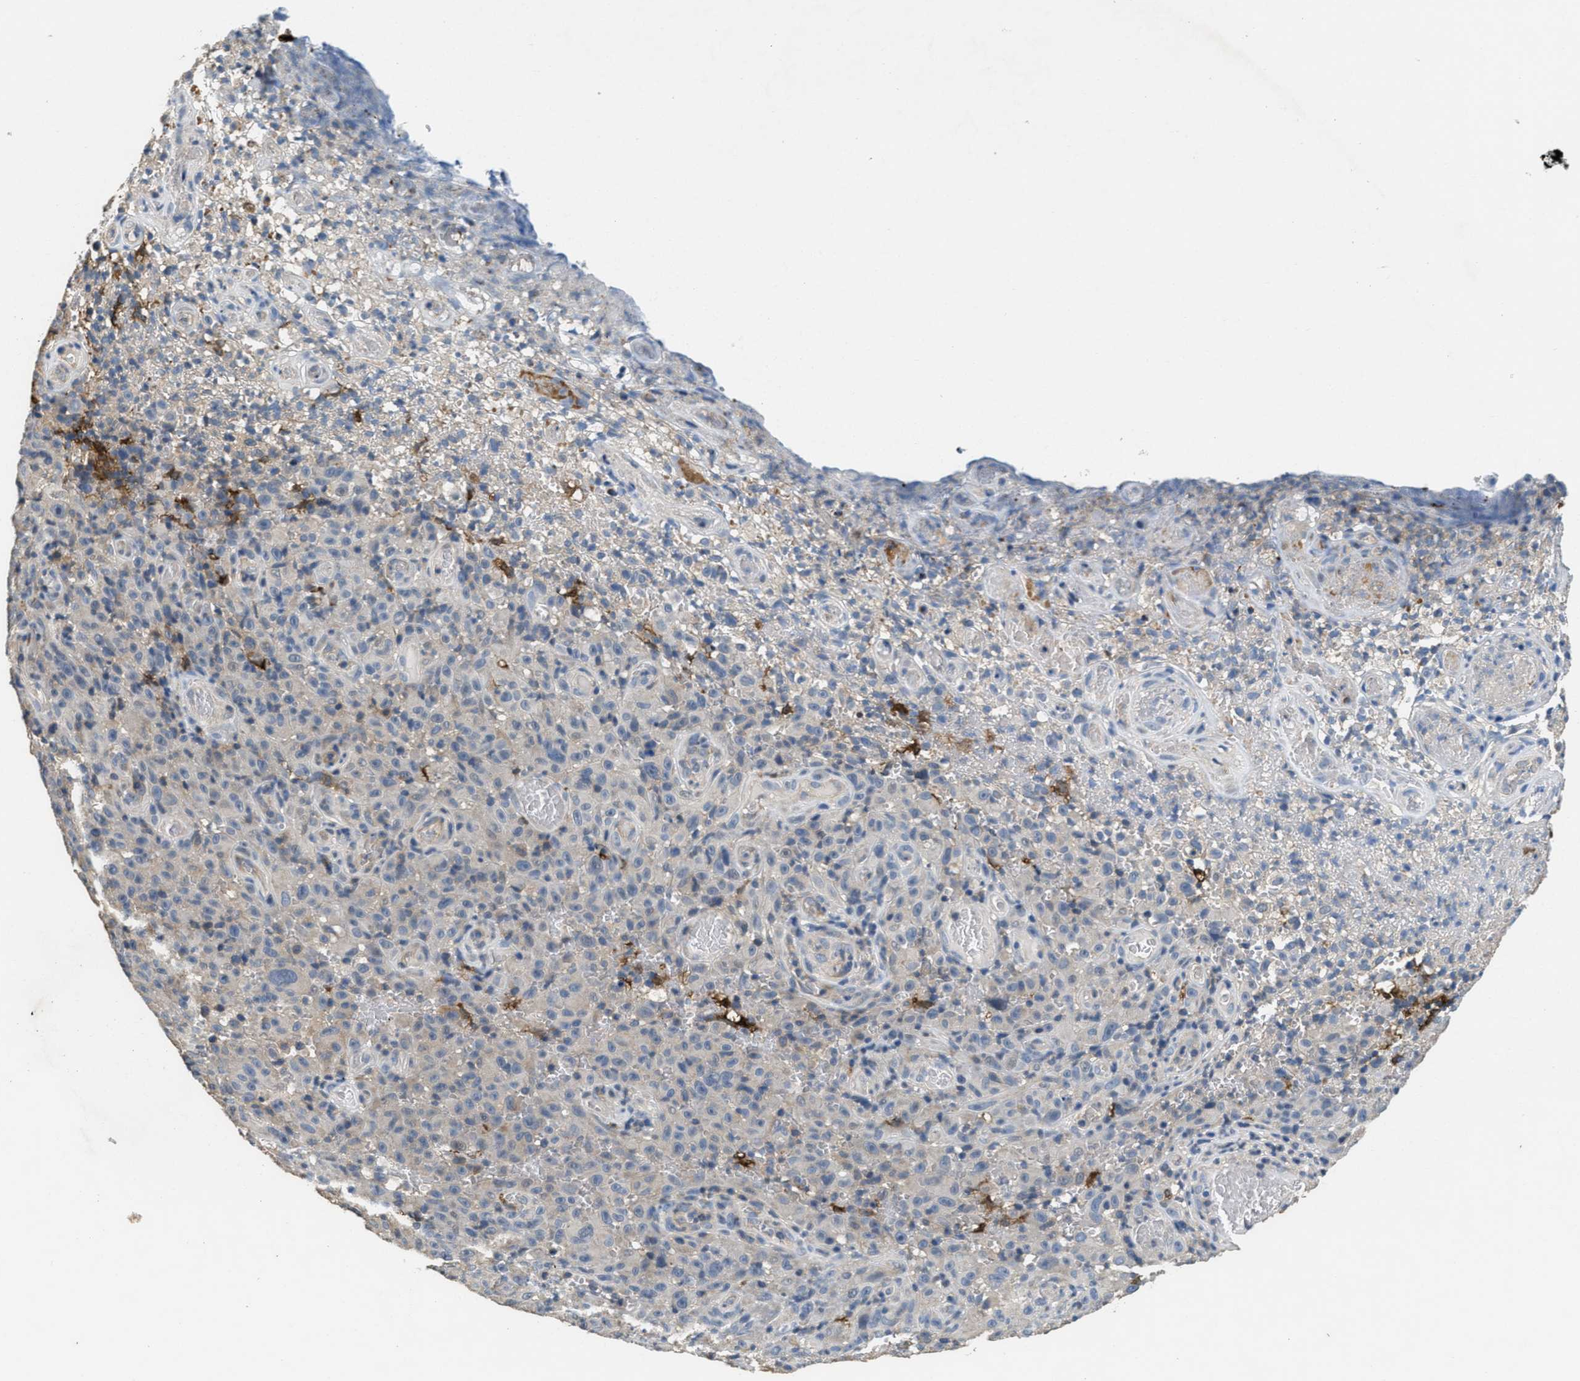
{"staining": {"intensity": "negative", "quantity": "none", "location": "none"}, "tissue": "melanoma", "cell_type": "Tumor cells", "image_type": "cancer", "snomed": [{"axis": "morphology", "description": "Malignant melanoma, NOS"}, {"axis": "topography", "description": "Skin"}], "caption": "Melanoma was stained to show a protein in brown. There is no significant positivity in tumor cells.", "gene": "DGKE", "patient": {"sex": "female", "age": 82}}